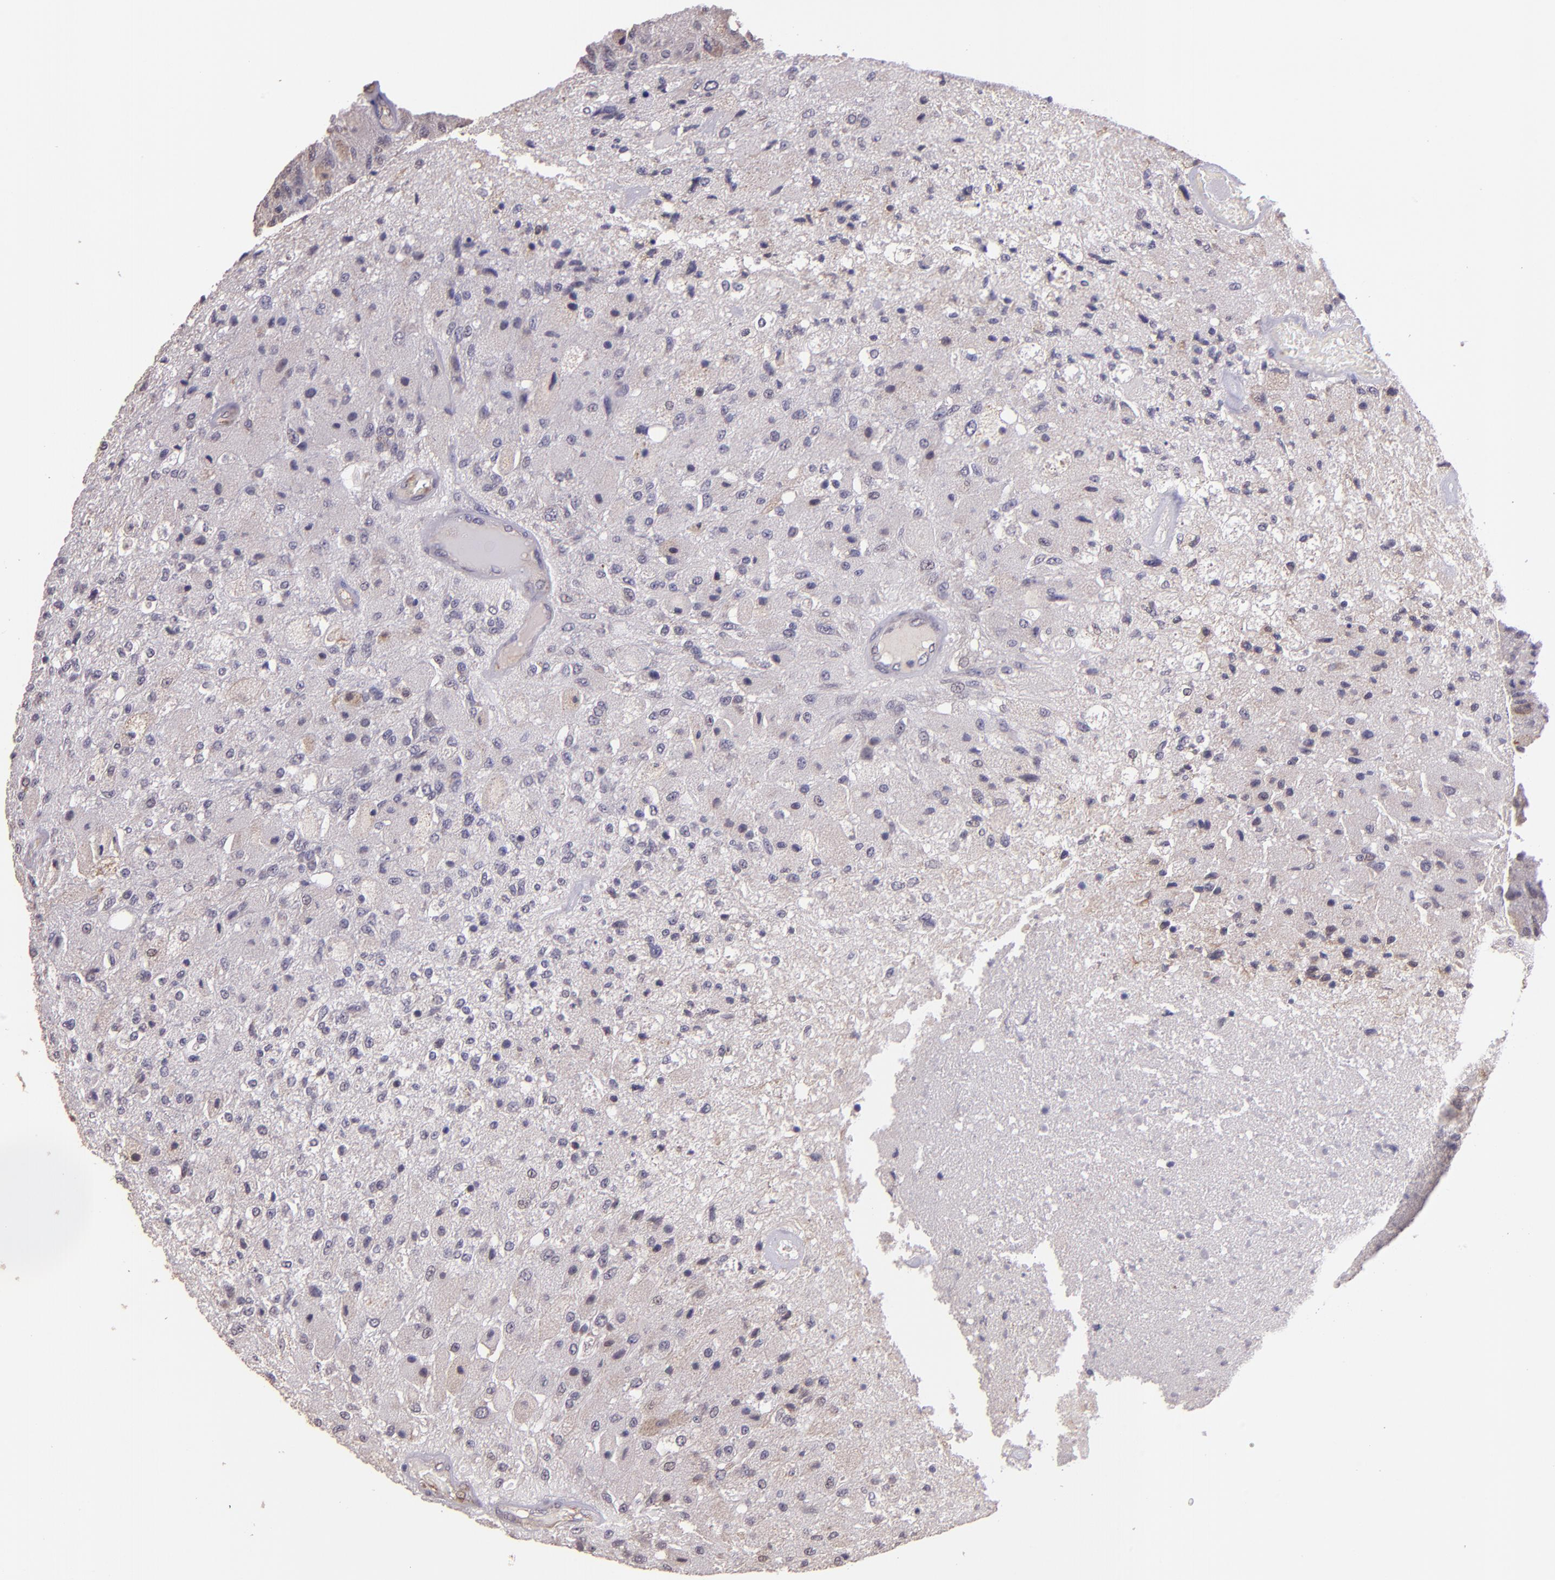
{"staining": {"intensity": "negative", "quantity": "none", "location": "none"}, "tissue": "glioma", "cell_type": "Tumor cells", "image_type": "cancer", "snomed": [{"axis": "morphology", "description": "Normal tissue, NOS"}, {"axis": "morphology", "description": "Glioma, malignant, High grade"}, {"axis": "topography", "description": "Cerebral cortex"}], "caption": "Immunohistochemistry micrograph of neoplastic tissue: human glioma stained with DAB demonstrates no significant protein staining in tumor cells. (Immunohistochemistry (ihc), brightfield microscopy, high magnification).", "gene": "TAF7L", "patient": {"sex": "male", "age": 77}}